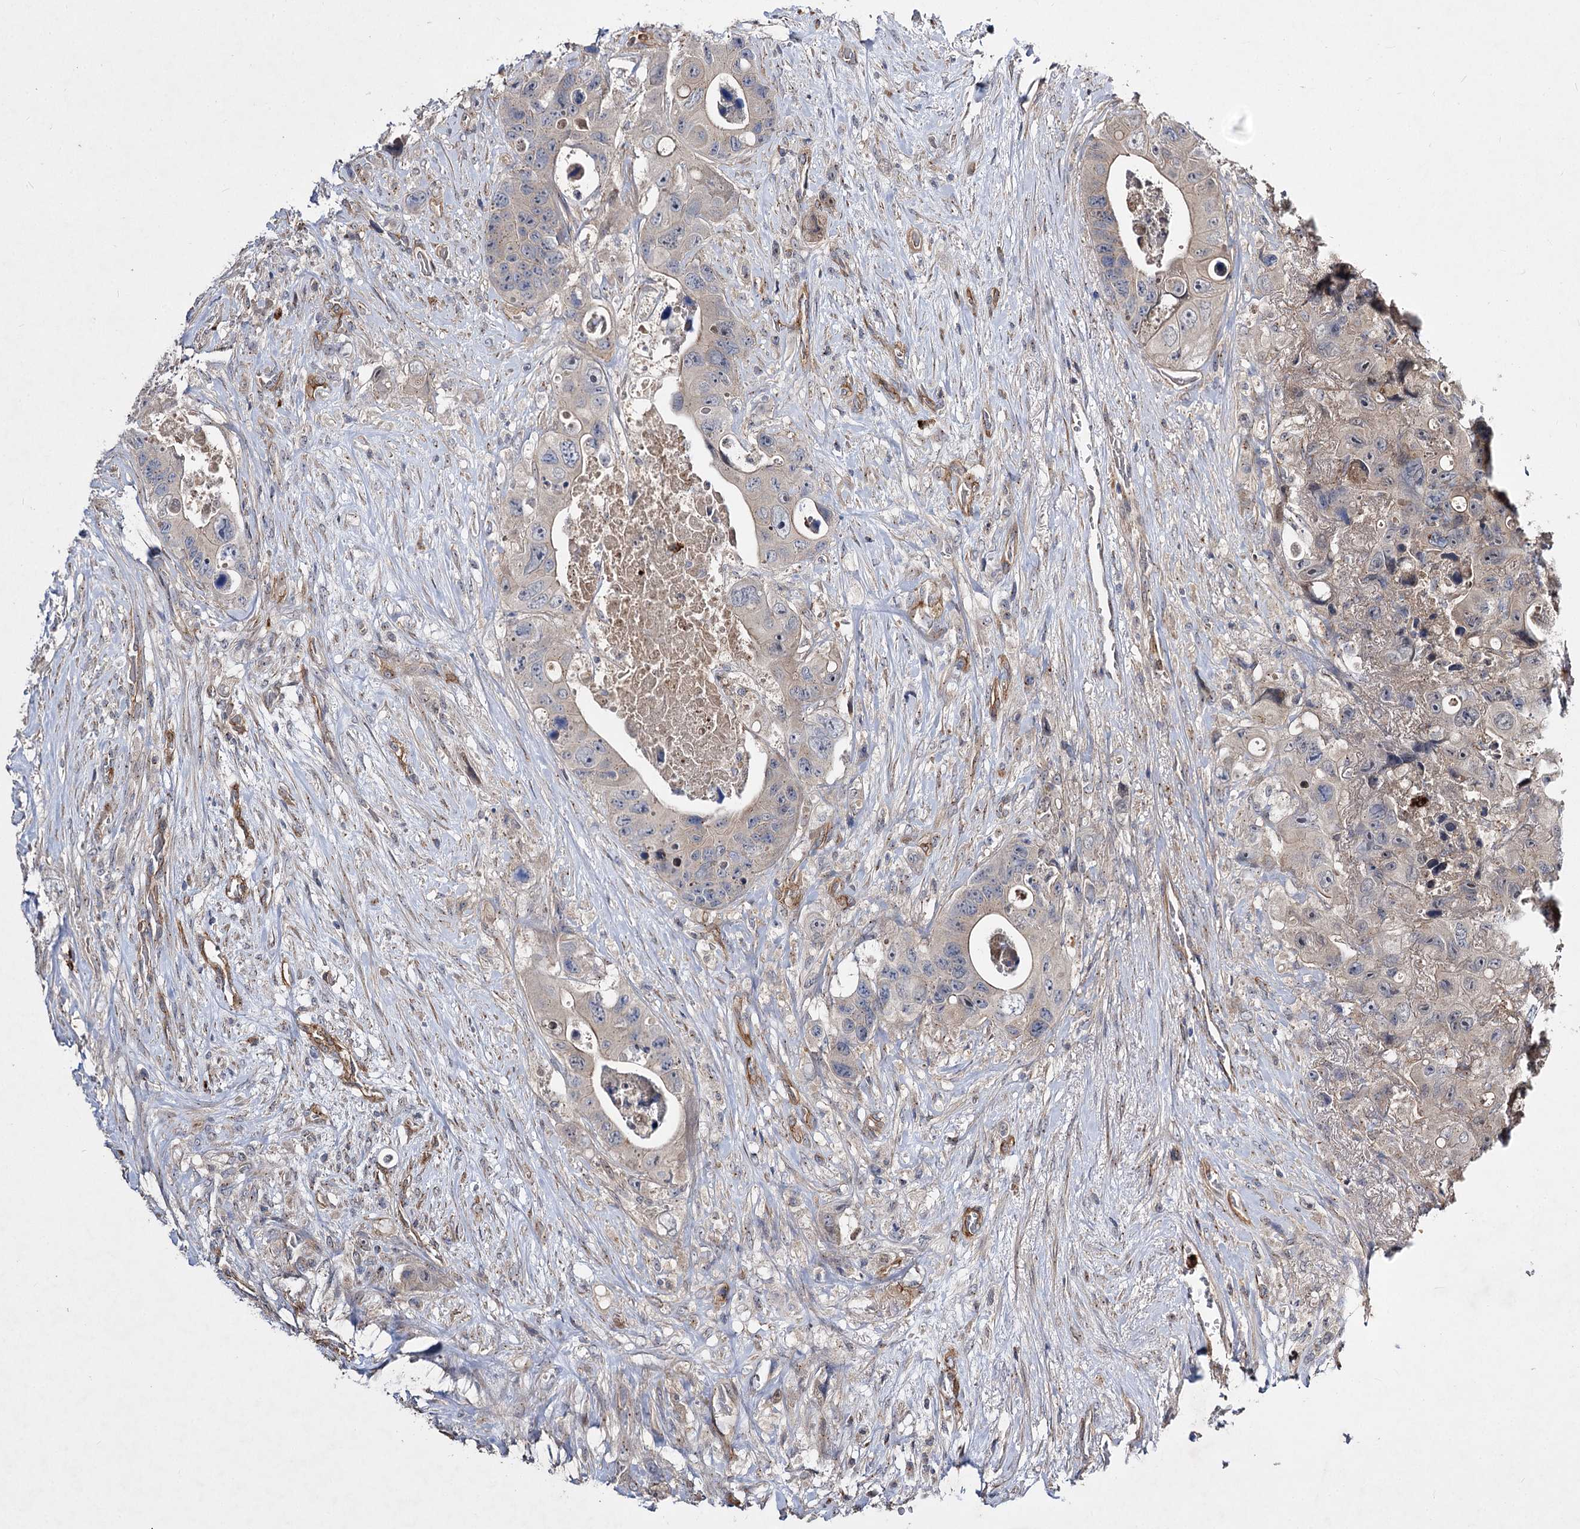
{"staining": {"intensity": "weak", "quantity": "25%-75%", "location": "cytoplasmic/membranous"}, "tissue": "colorectal cancer", "cell_type": "Tumor cells", "image_type": "cancer", "snomed": [{"axis": "morphology", "description": "Adenocarcinoma, NOS"}, {"axis": "topography", "description": "Colon"}], "caption": "Adenocarcinoma (colorectal) was stained to show a protein in brown. There is low levels of weak cytoplasmic/membranous staining in approximately 25%-75% of tumor cells.", "gene": "MINDY3", "patient": {"sex": "female", "age": 46}}